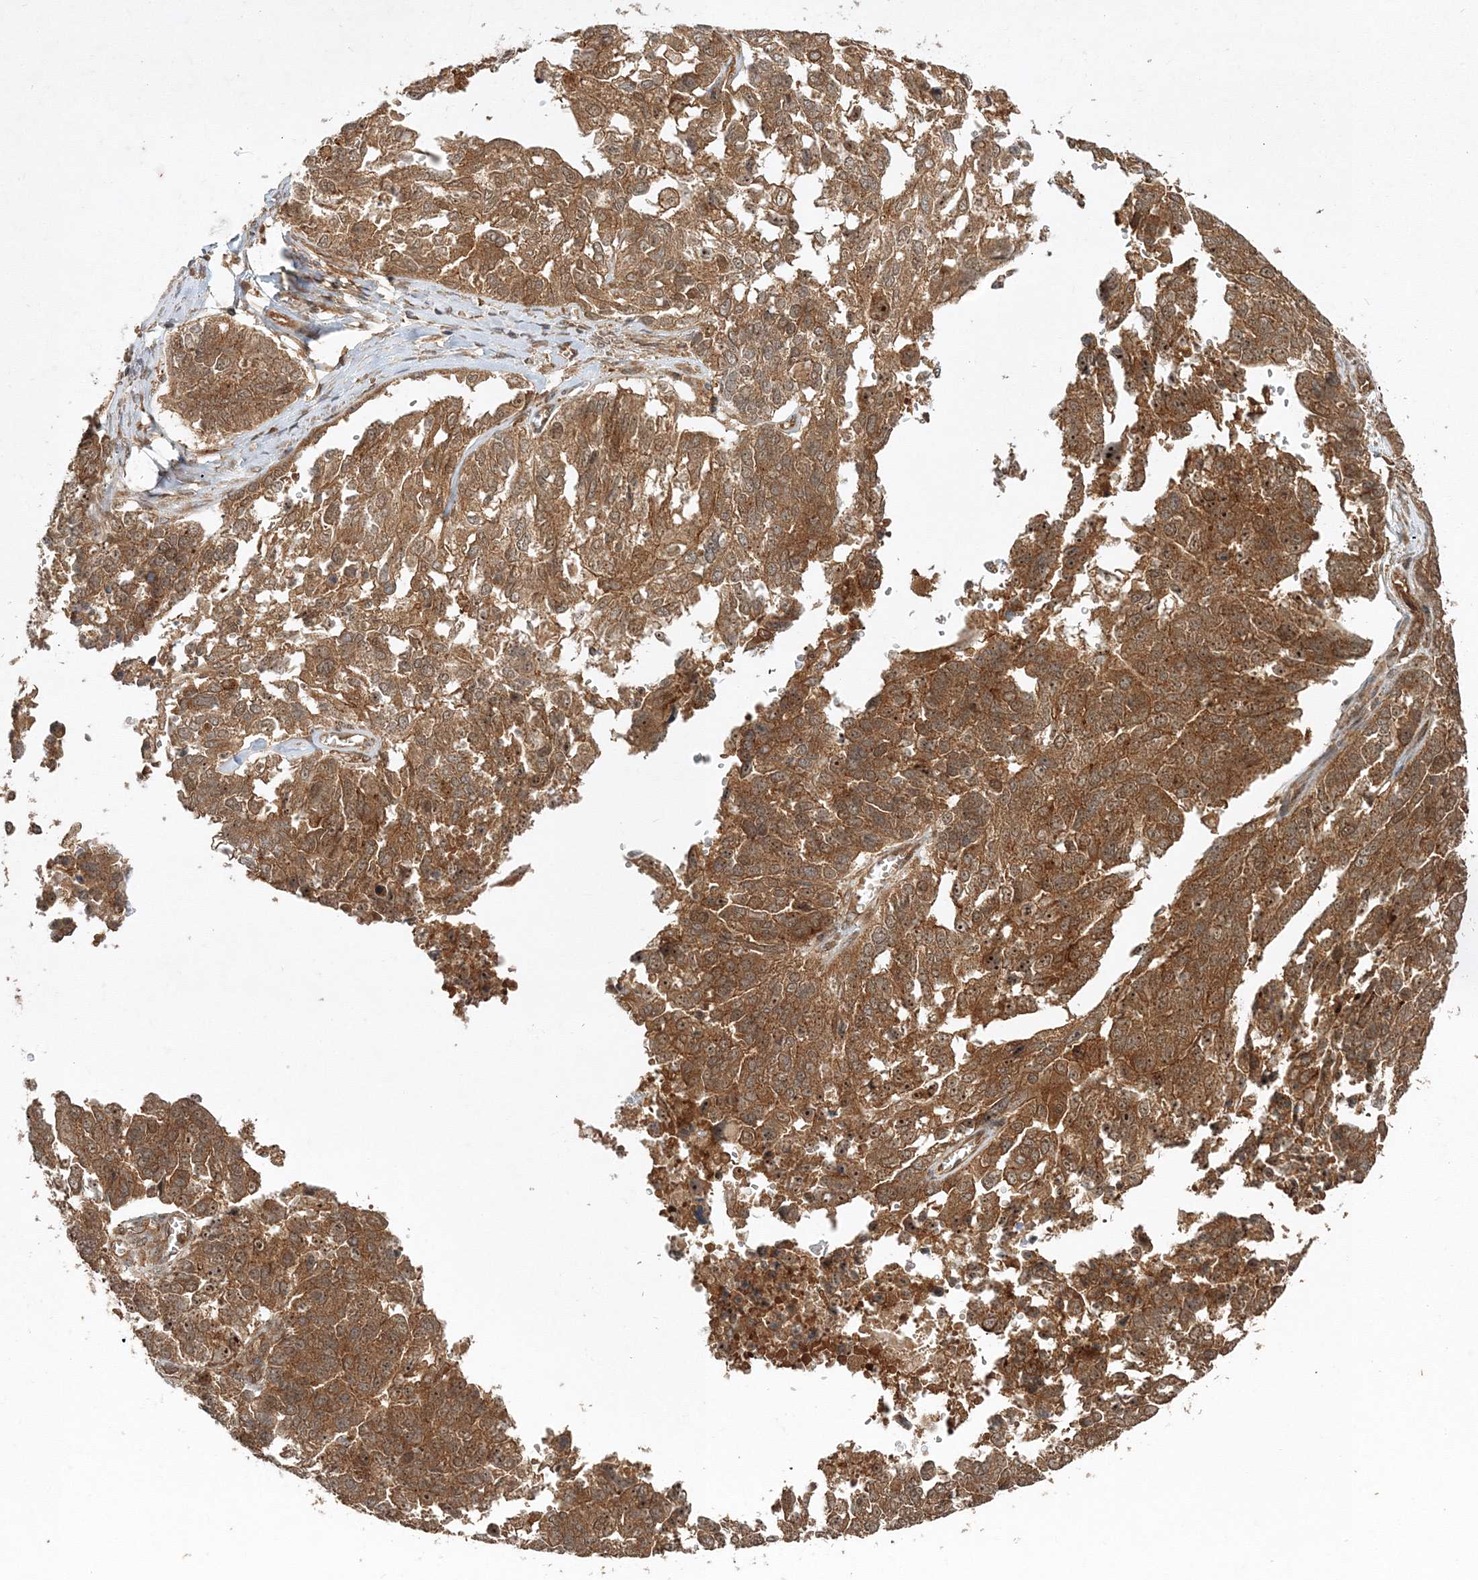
{"staining": {"intensity": "moderate", "quantity": ">75%", "location": "cytoplasmic/membranous"}, "tissue": "ovarian cancer", "cell_type": "Tumor cells", "image_type": "cancer", "snomed": [{"axis": "morphology", "description": "Cystadenocarcinoma, serous, NOS"}, {"axis": "topography", "description": "Ovary"}], "caption": "Ovarian cancer tissue exhibits moderate cytoplasmic/membranous staining in about >75% of tumor cells, visualized by immunohistochemistry. The staining is performed using DAB brown chromogen to label protein expression. The nuclei are counter-stained blue using hematoxylin.", "gene": "WDR37", "patient": {"sex": "female", "age": 44}}